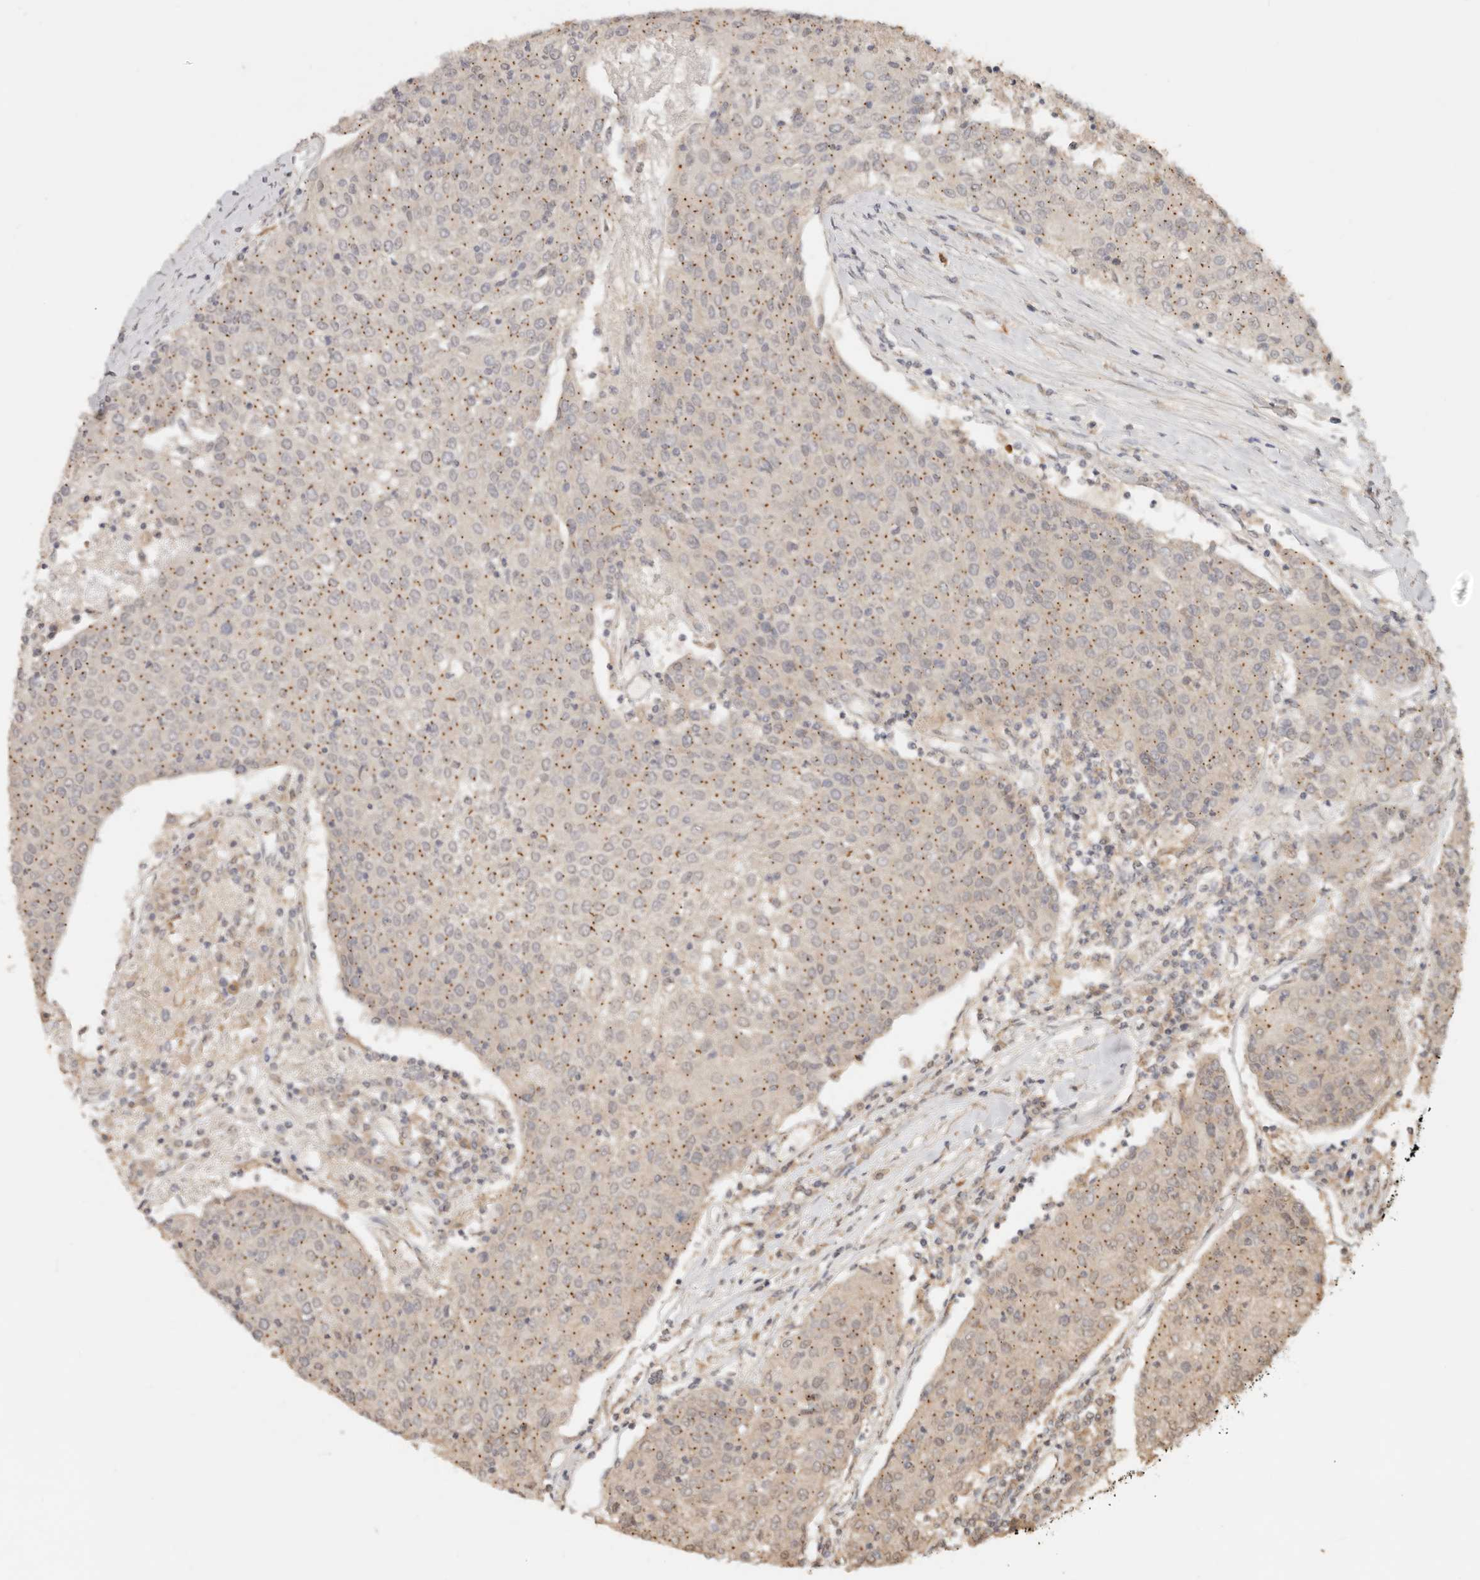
{"staining": {"intensity": "moderate", "quantity": "25%-75%", "location": "cytoplasmic/membranous"}, "tissue": "urothelial cancer", "cell_type": "Tumor cells", "image_type": "cancer", "snomed": [{"axis": "morphology", "description": "Urothelial carcinoma, High grade"}, {"axis": "topography", "description": "Urinary bladder"}], "caption": "Protein staining demonstrates moderate cytoplasmic/membranous positivity in about 25%-75% of tumor cells in urothelial carcinoma (high-grade). The protein of interest is stained brown, and the nuclei are stained in blue (DAB (3,3'-diaminobenzidine) IHC with brightfield microscopy, high magnification).", "gene": "LMO4", "patient": {"sex": "female", "age": 85}}